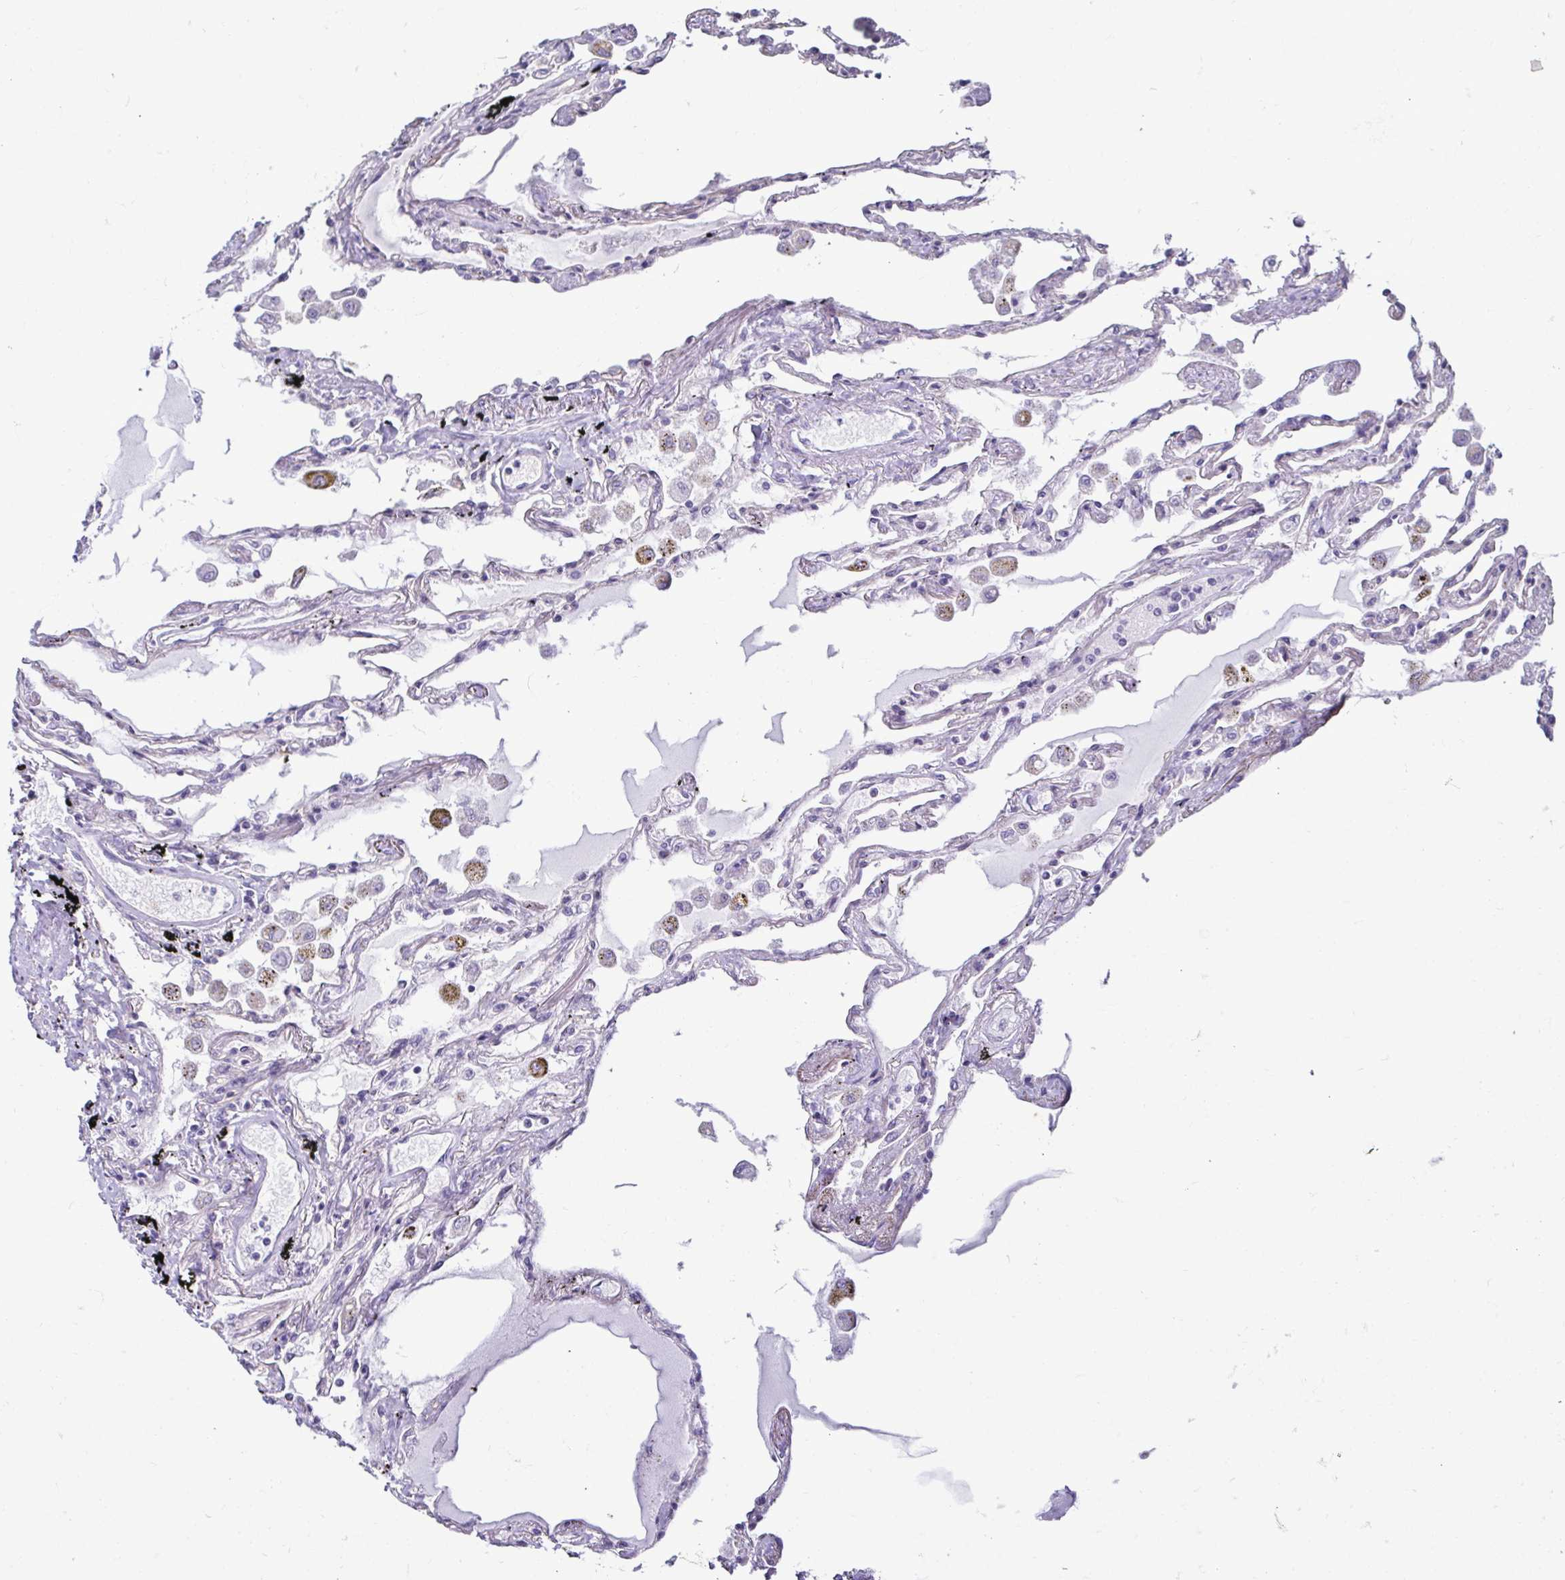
{"staining": {"intensity": "negative", "quantity": "none", "location": "none"}, "tissue": "lung", "cell_type": "Alveolar cells", "image_type": "normal", "snomed": [{"axis": "morphology", "description": "Normal tissue, NOS"}, {"axis": "morphology", "description": "Adenocarcinoma, NOS"}, {"axis": "topography", "description": "Cartilage tissue"}, {"axis": "topography", "description": "Lung"}], "caption": "Immunohistochemistry (IHC) image of unremarkable lung stained for a protein (brown), which displays no staining in alveolar cells. The staining is performed using DAB brown chromogen with nuclei counter-stained in using hematoxylin.", "gene": "CASP14", "patient": {"sex": "female", "age": 67}}